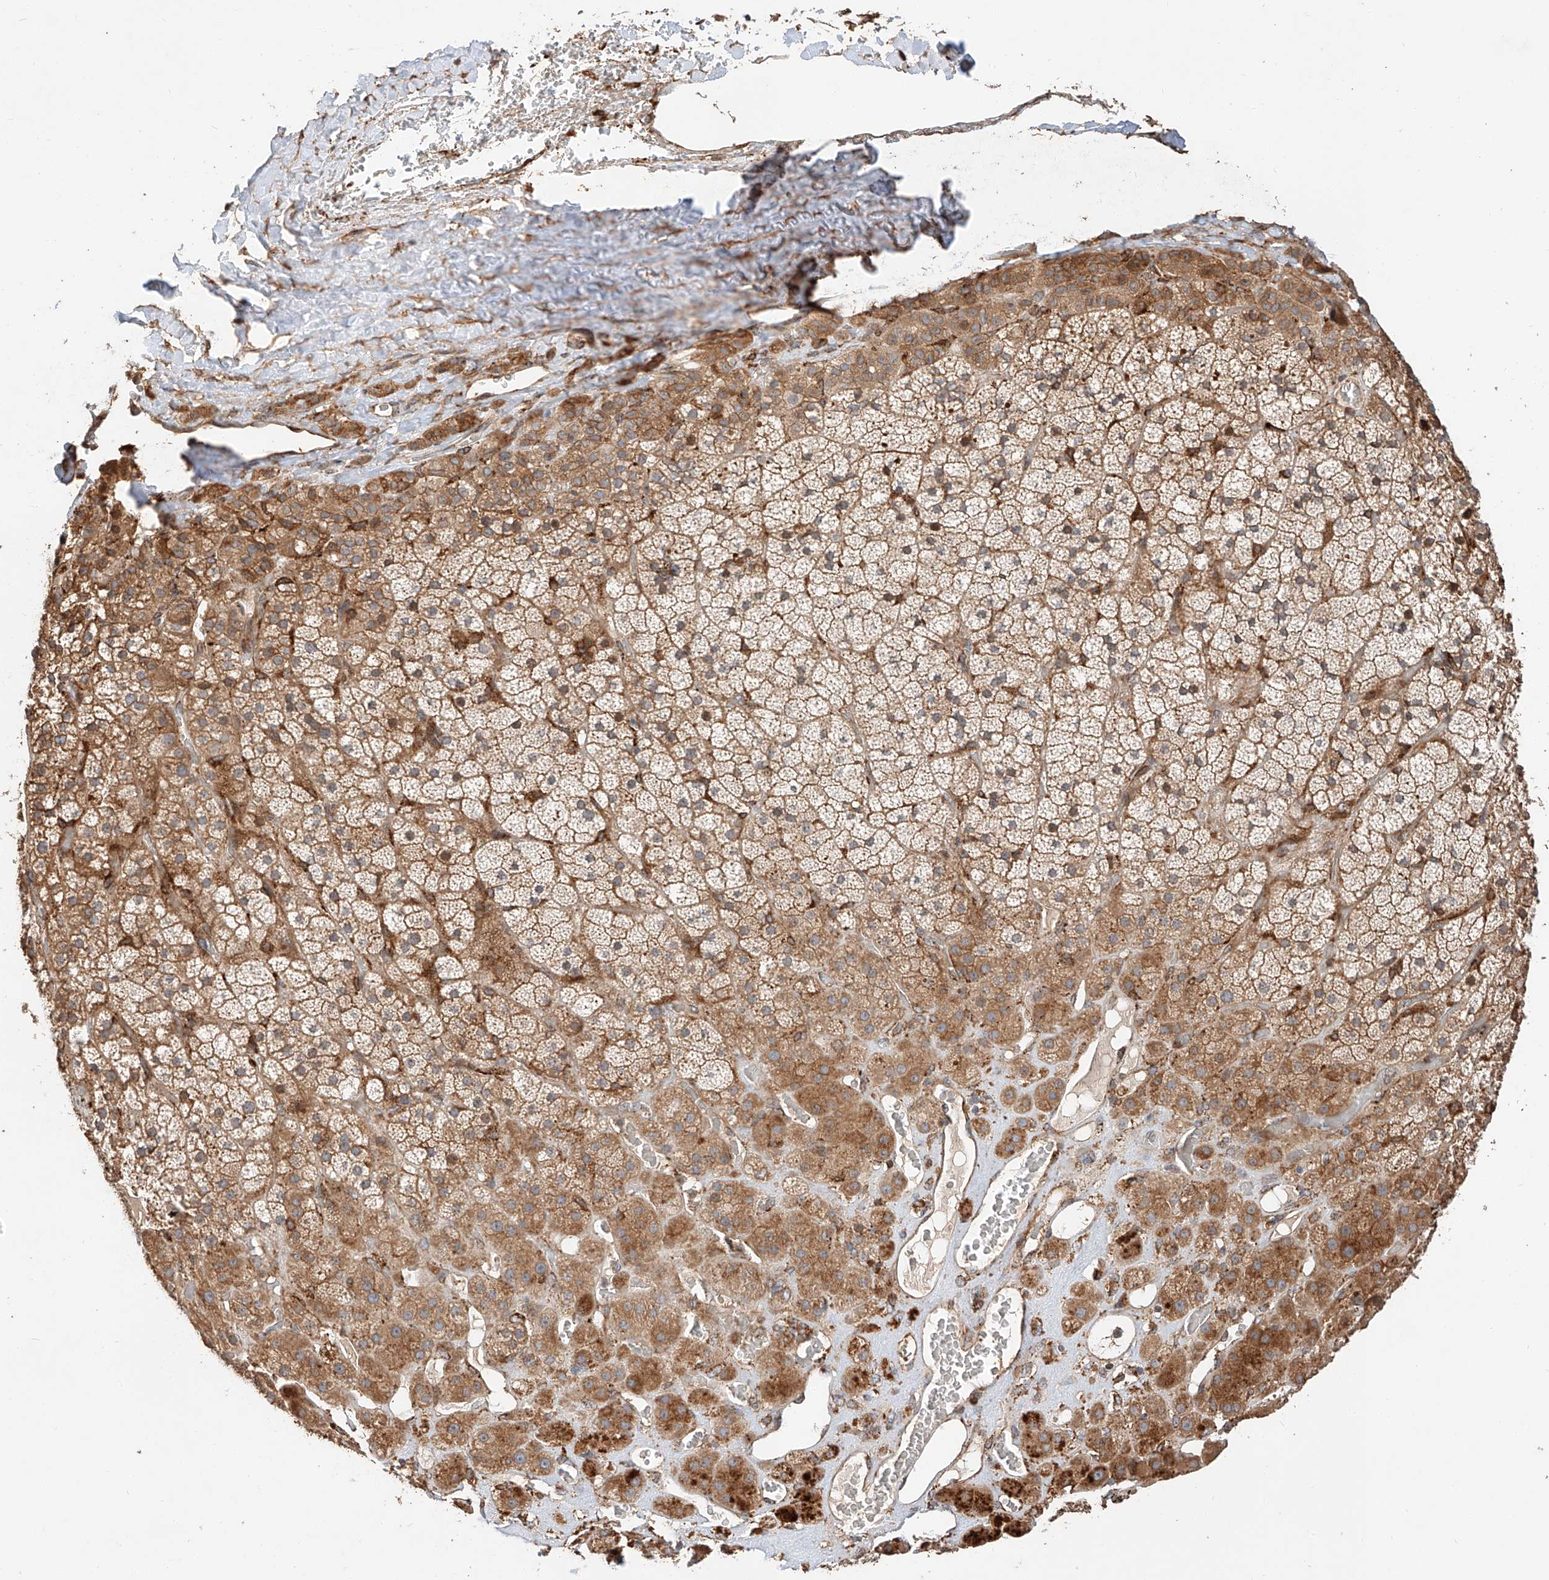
{"staining": {"intensity": "strong", "quantity": ">75%", "location": "cytoplasmic/membranous"}, "tissue": "adrenal gland", "cell_type": "Glandular cells", "image_type": "normal", "snomed": [{"axis": "morphology", "description": "Normal tissue, NOS"}, {"axis": "topography", "description": "Adrenal gland"}], "caption": "Strong cytoplasmic/membranous positivity for a protein is present in about >75% of glandular cells of benign adrenal gland using IHC.", "gene": "ZNF84", "patient": {"sex": "male", "age": 57}}